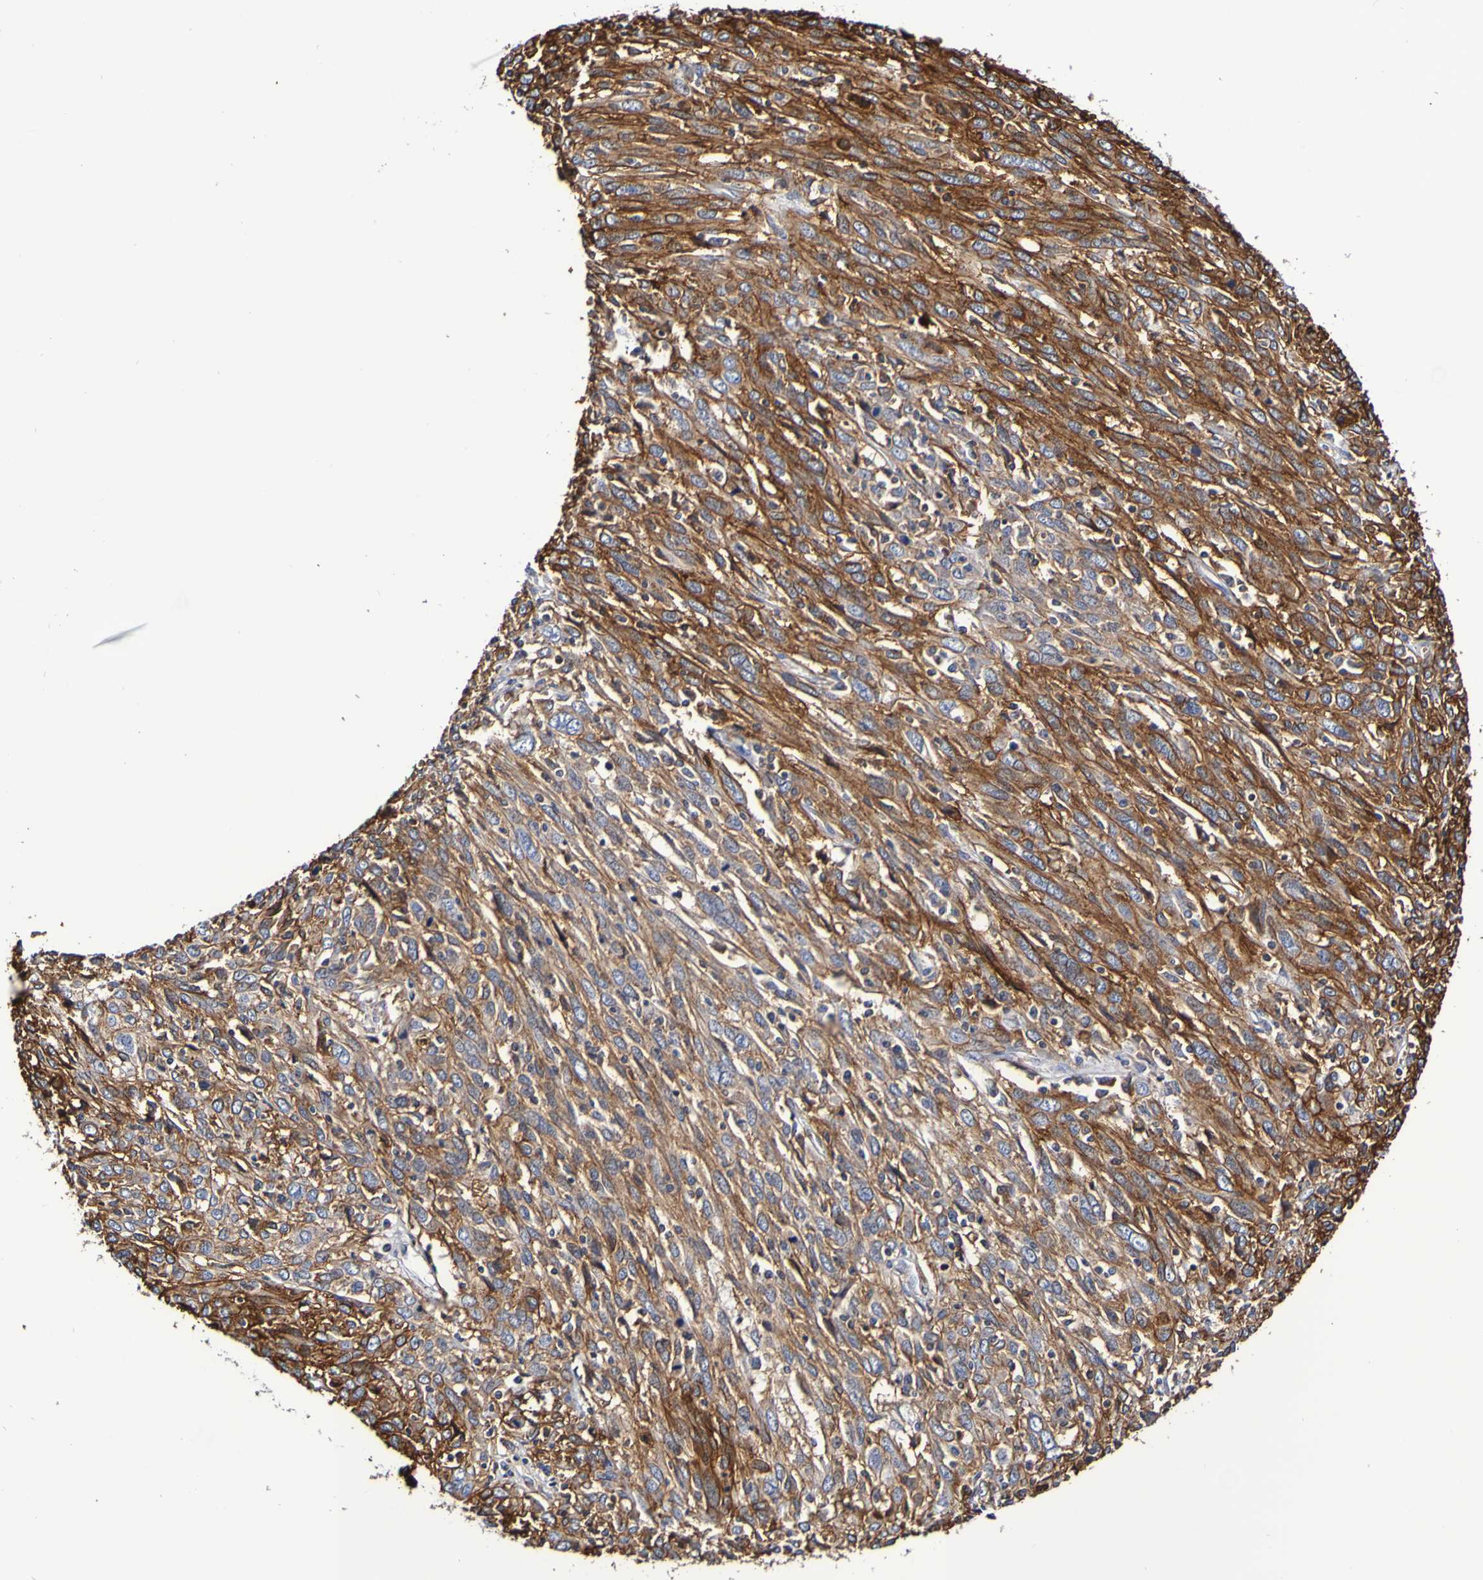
{"staining": {"intensity": "moderate", "quantity": ">75%", "location": "cytoplasmic/membranous"}, "tissue": "cervical cancer", "cell_type": "Tumor cells", "image_type": "cancer", "snomed": [{"axis": "morphology", "description": "Squamous cell carcinoma, NOS"}, {"axis": "topography", "description": "Cervix"}], "caption": "Squamous cell carcinoma (cervical) stained with a protein marker shows moderate staining in tumor cells.", "gene": "WNT4", "patient": {"sex": "female", "age": 46}}